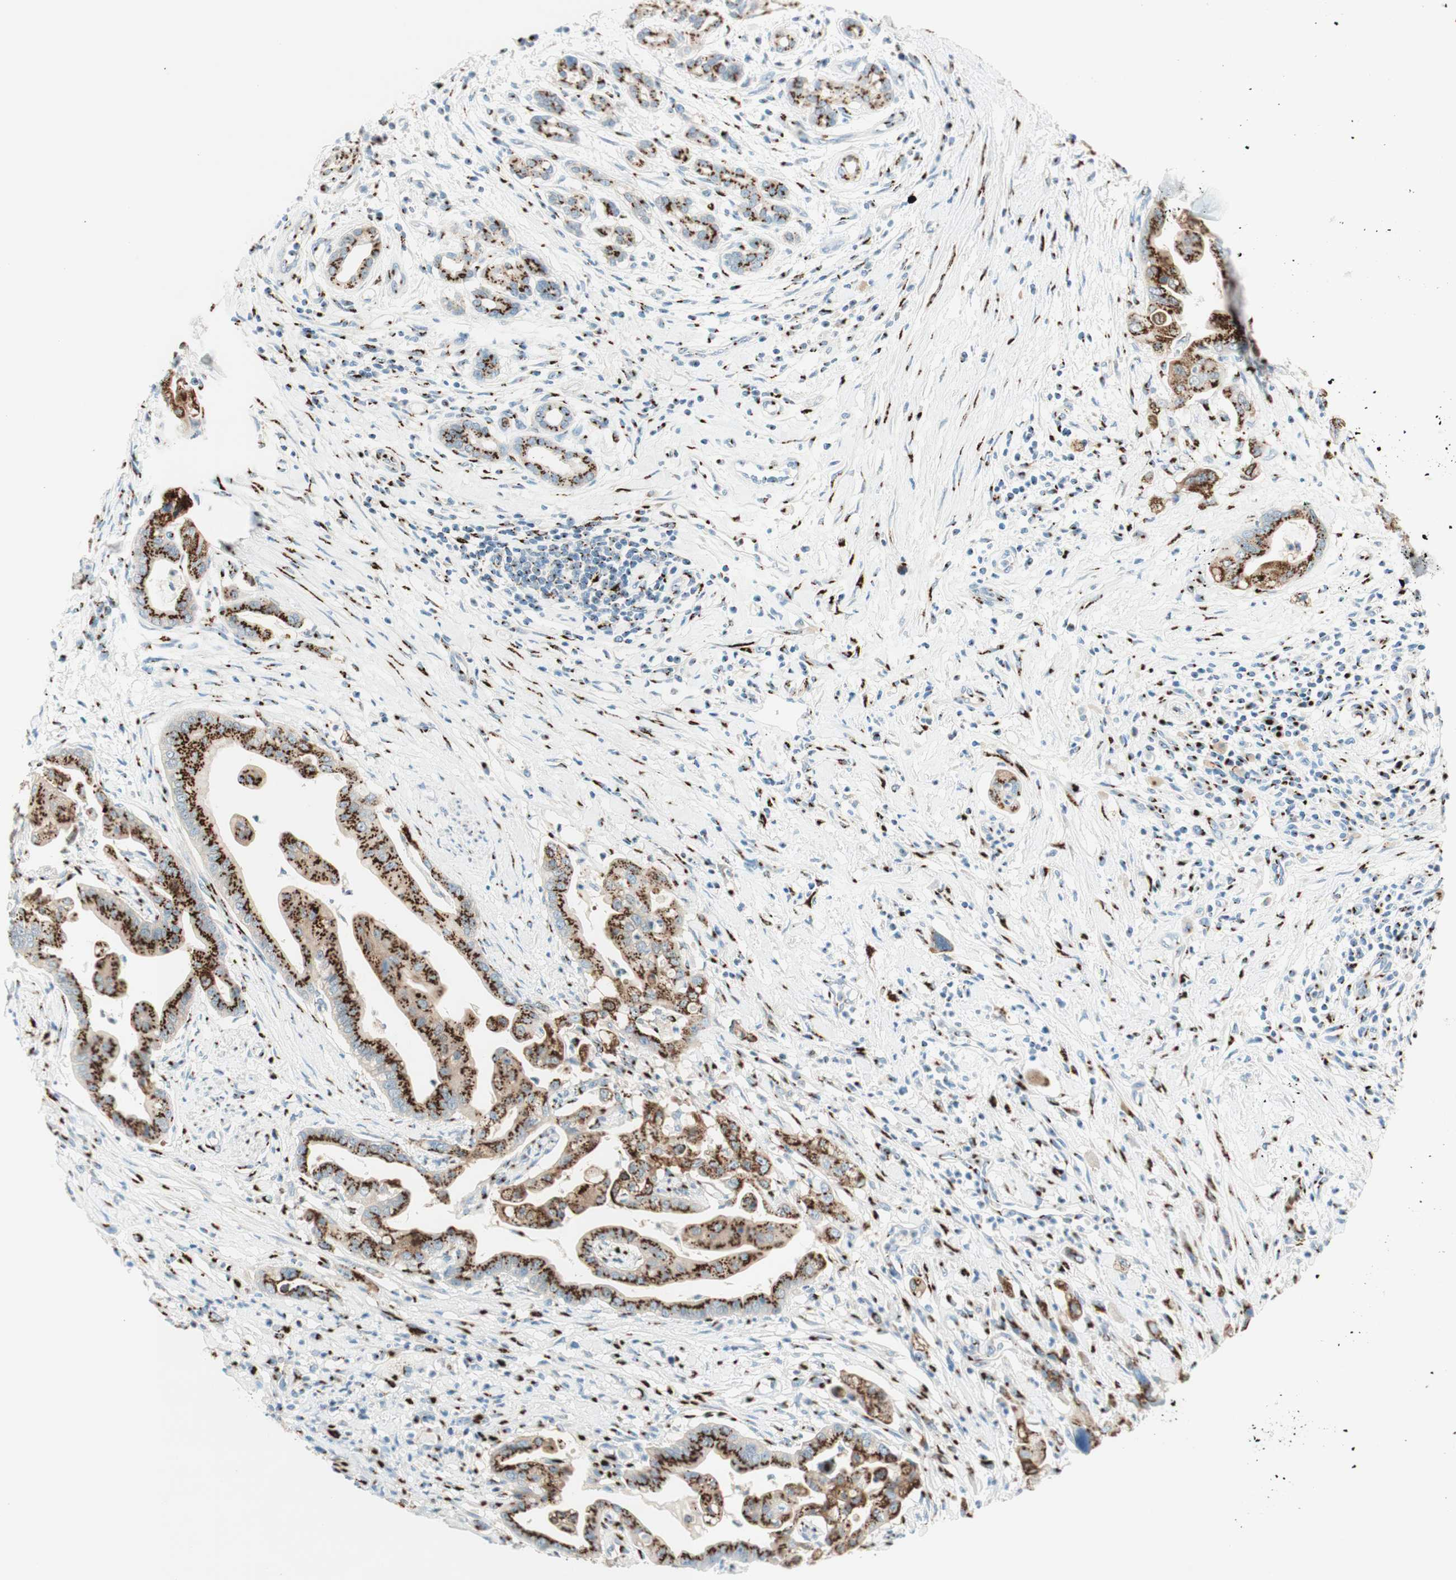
{"staining": {"intensity": "strong", "quantity": ">75%", "location": "cytoplasmic/membranous"}, "tissue": "pancreatic cancer", "cell_type": "Tumor cells", "image_type": "cancer", "snomed": [{"axis": "morphology", "description": "Adenocarcinoma, NOS"}, {"axis": "topography", "description": "Pancreas"}], "caption": "IHC of pancreatic cancer (adenocarcinoma) reveals high levels of strong cytoplasmic/membranous expression in about >75% of tumor cells. (Brightfield microscopy of DAB IHC at high magnification).", "gene": "GOLGB1", "patient": {"sex": "female", "age": 75}}